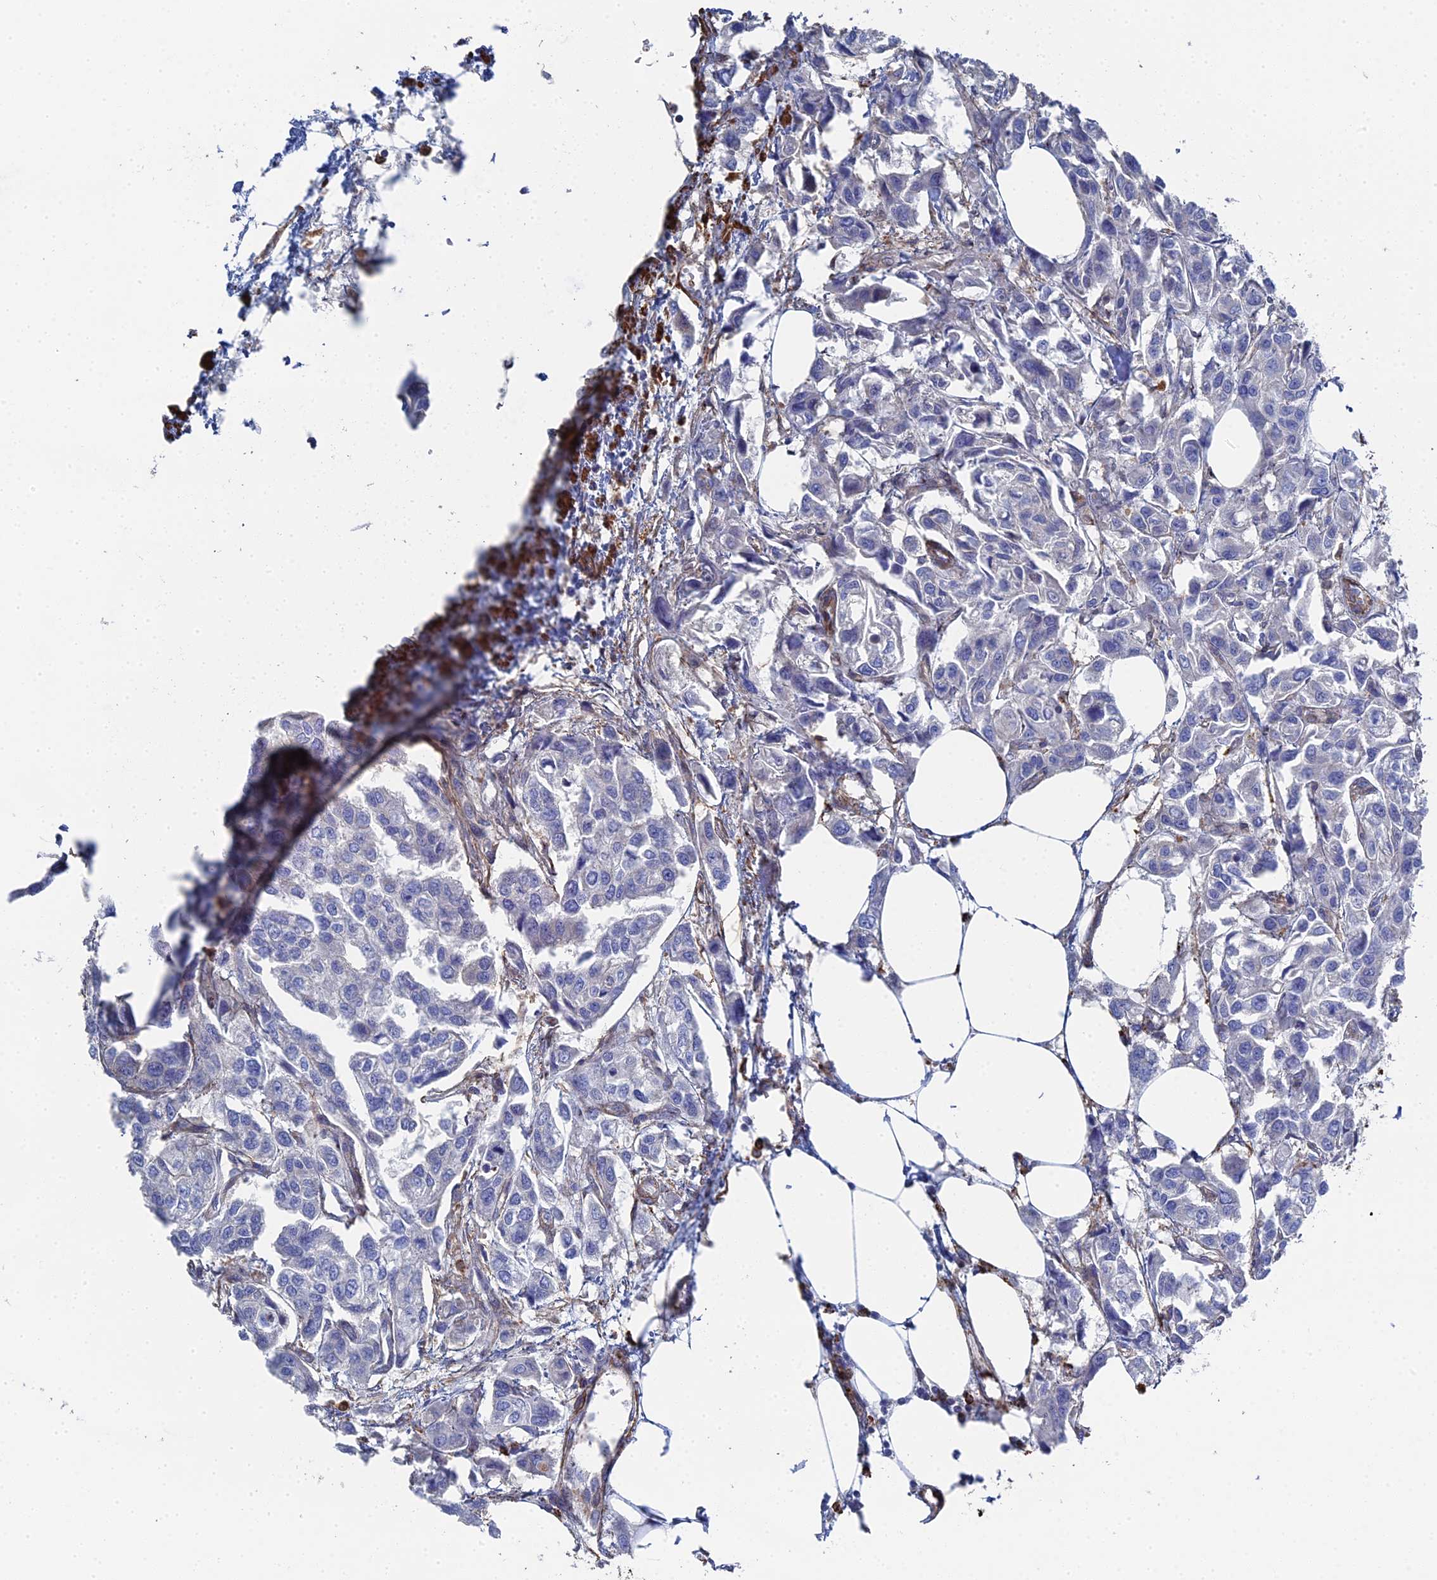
{"staining": {"intensity": "negative", "quantity": "none", "location": "none"}, "tissue": "urothelial cancer", "cell_type": "Tumor cells", "image_type": "cancer", "snomed": [{"axis": "morphology", "description": "Urothelial carcinoma, High grade"}, {"axis": "topography", "description": "Urinary bladder"}], "caption": "Immunohistochemistry image of neoplastic tissue: human high-grade urothelial carcinoma stained with DAB (3,3'-diaminobenzidine) demonstrates no significant protein positivity in tumor cells.", "gene": "STRA6", "patient": {"sex": "male", "age": 67}}